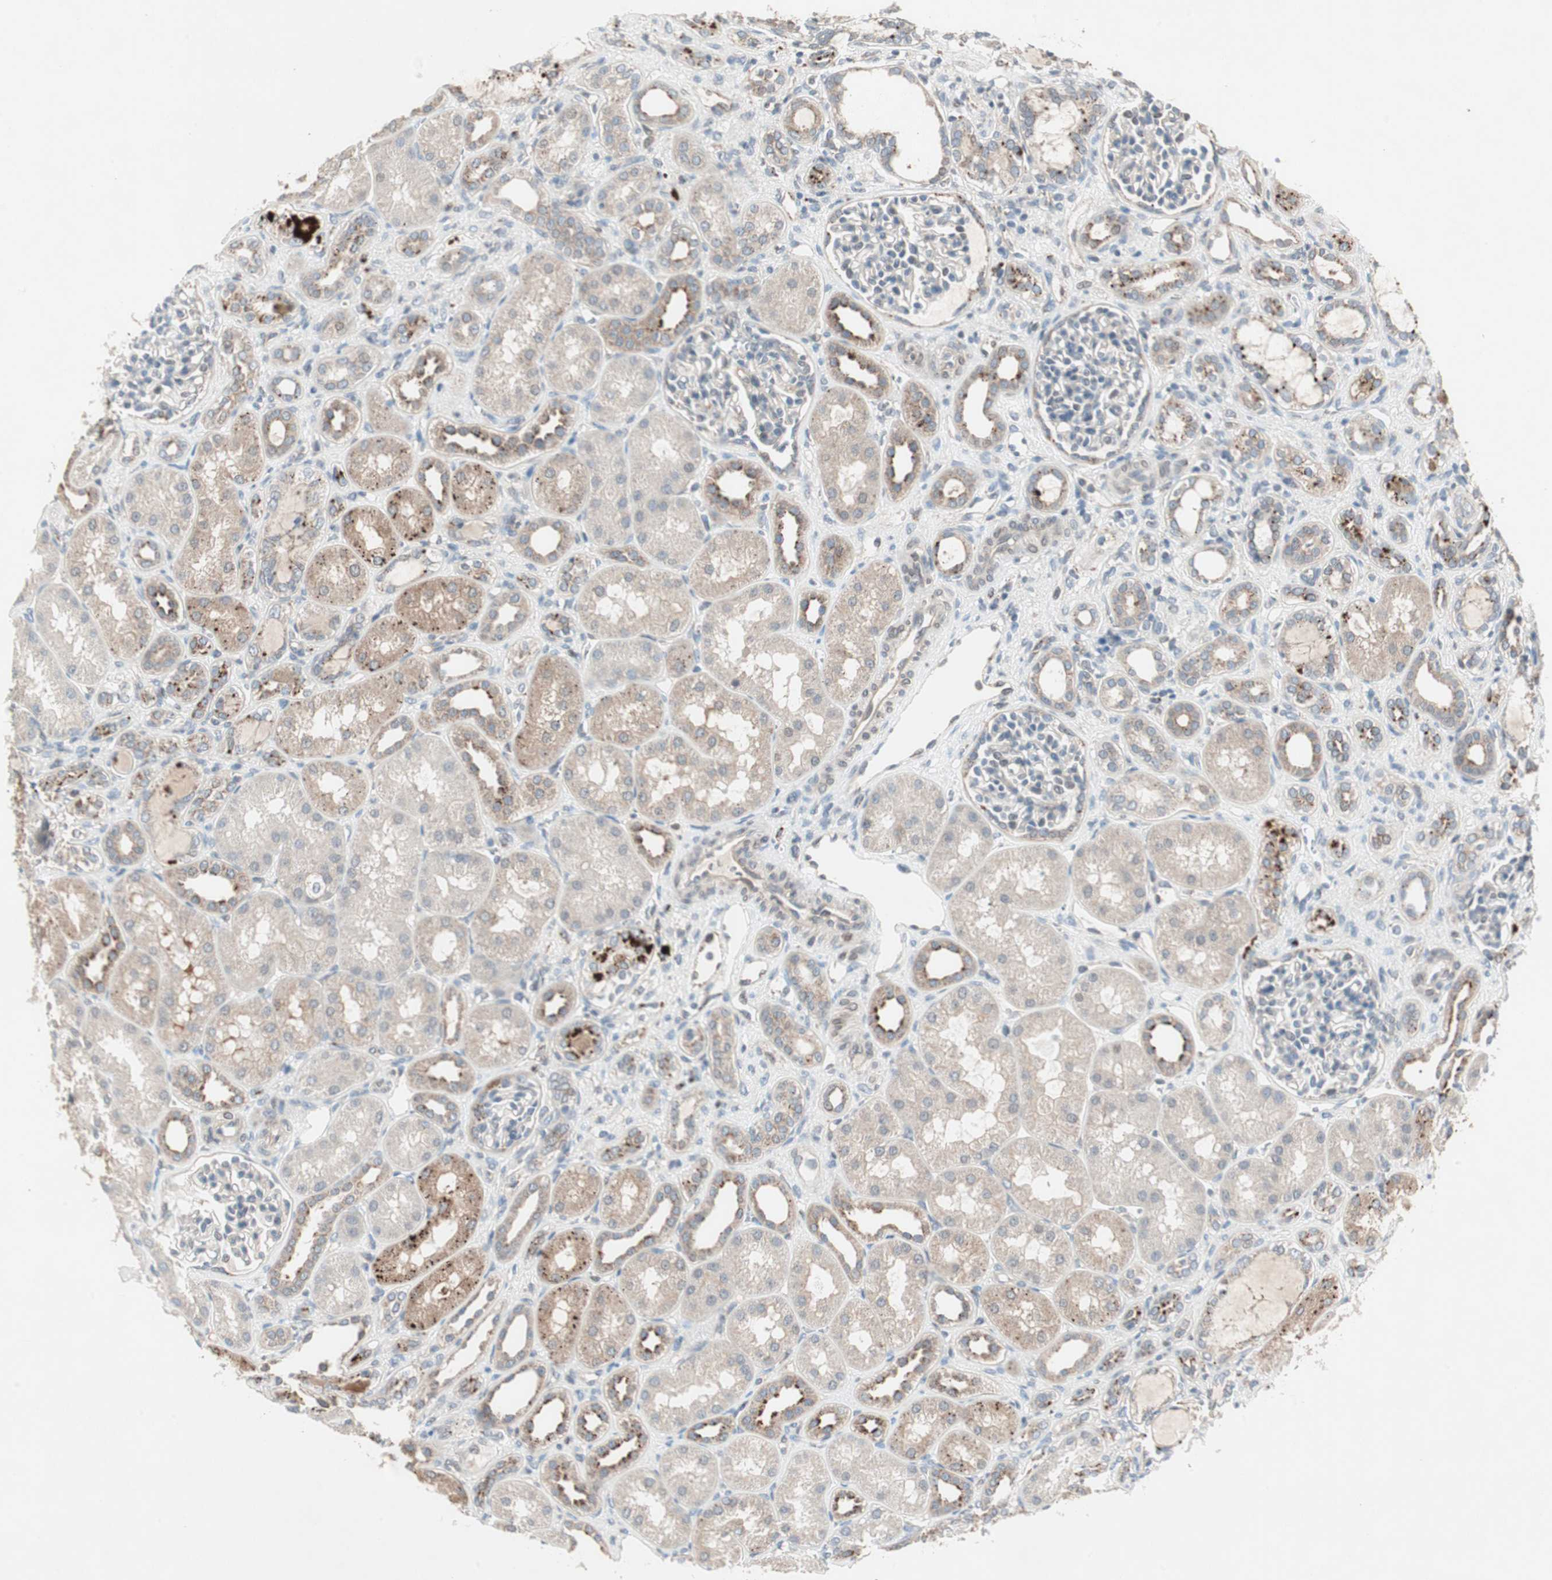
{"staining": {"intensity": "weak", "quantity": "25%-75%", "location": "cytoplasmic/membranous"}, "tissue": "kidney", "cell_type": "Cells in glomeruli", "image_type": "normal", "snomed": [{"axis": "morphology", "description": "Normal tissue, NOS"}, {"axis": "topography", "description": "Kidney"}], "caption": "Immunohistochemical staining of normal human kidney exhibits weak cytoplasmic/membranous protein expression in approximately 25%-75% of cells in glomeruli. (DAB IHC, brown staining for protein, blue staining for nuclei).", "gene": "FGFR4", "patient": {"sex": "male", "age": 7}}